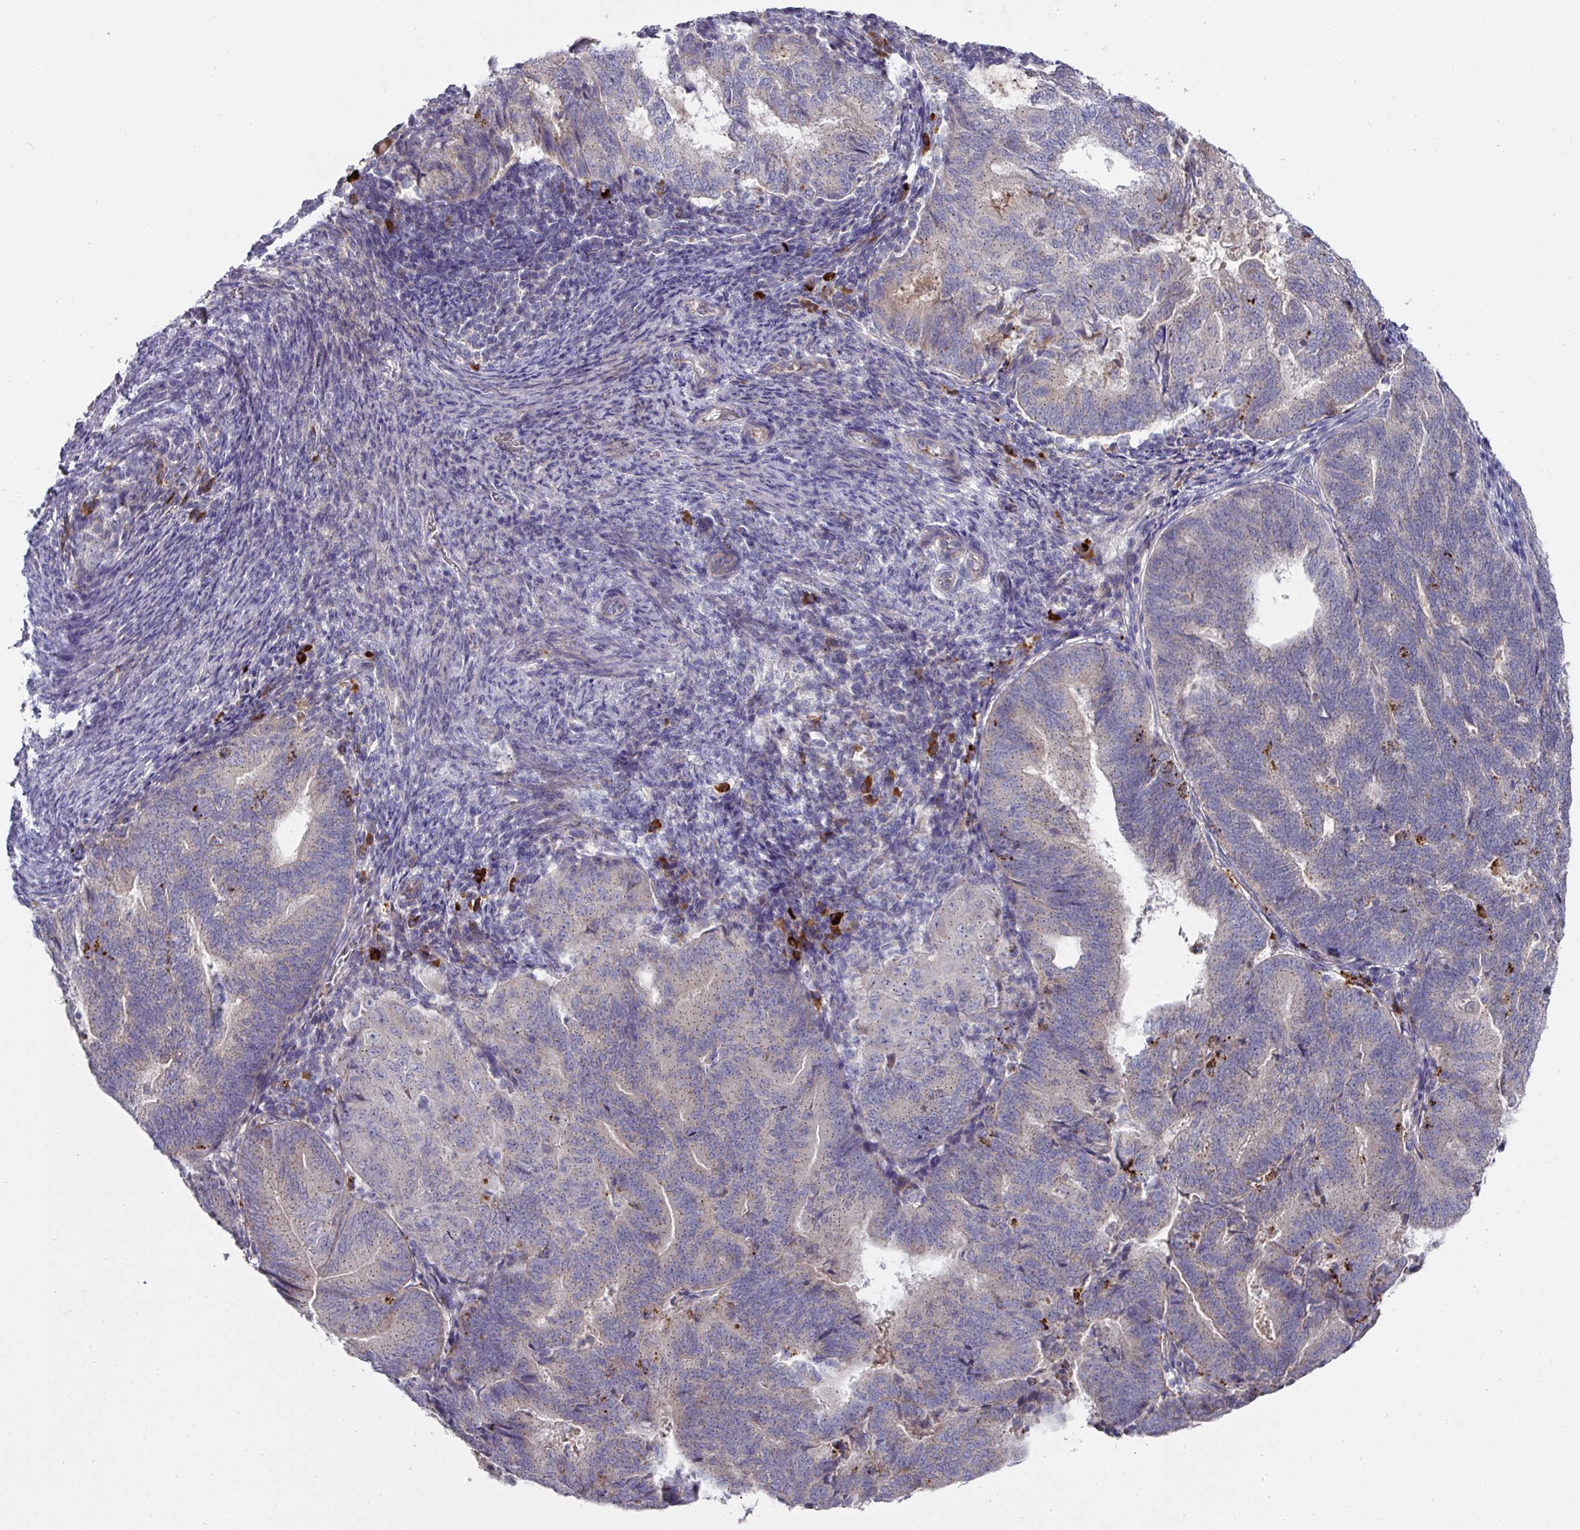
{"staining": {"intensity": "weak", "quantity": "25%-75%", "location": "cytoplasmic/membranous"}, "tissue": "endometrial cancer", "cell_type": "Tumor cells", "image_type": "cancer", "snomed": [{"axis": "morphology", "description": "Adenocarcinoma, NOS"}, {"axis": "topography", "description": "Endometrium"}], "caption": "Immunohistochemistry (IHC) photomicrograph of endometrial adenocarcinoma stained for a protein (brown), which demonstrates low levels of weak cytoplasmic/membranous positivity in approximately 25%-75% of tumor cells.", "gene": "IL4R", "patient": {"sex": "female", "age": 70}}